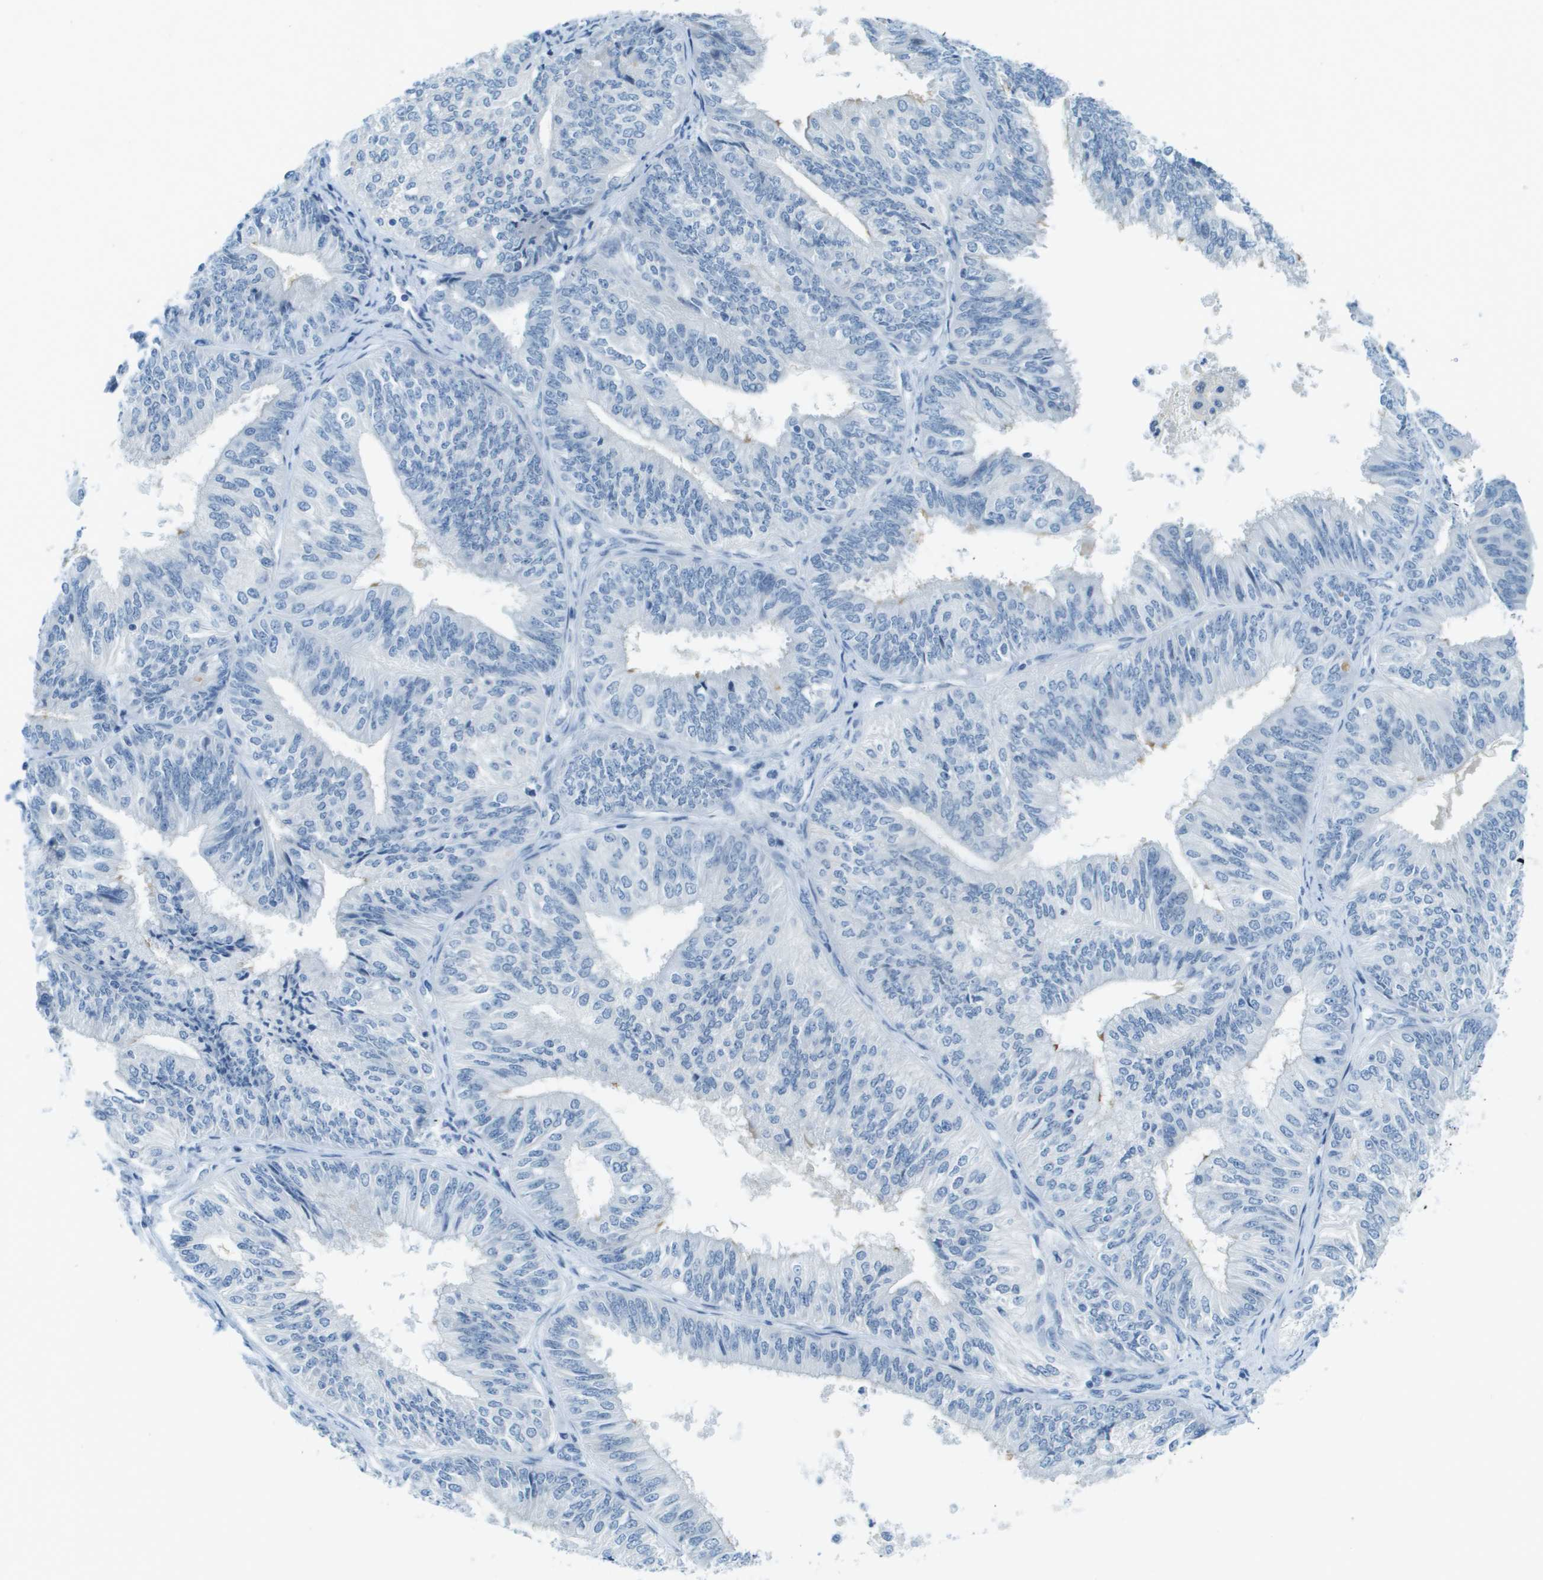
{"staining": {"intensity": "negative", "quantity": "none", "location": "none"}, "tissue": "endometrial cancer", "cell_type": "Tumor cells", "image_type": "cancer", "snomed": [{"axis": "morphology", "description": "Adenocarcinoma, NOS"}, {"axis": "topography", "description": "Endometrium"}], "caption": "Endometrial cancer was stained to show a protein in brown. There is no significant positivity in tumor cells.", "gene": "CDHR2", "patient": {"sex": "female", "age": 58}}